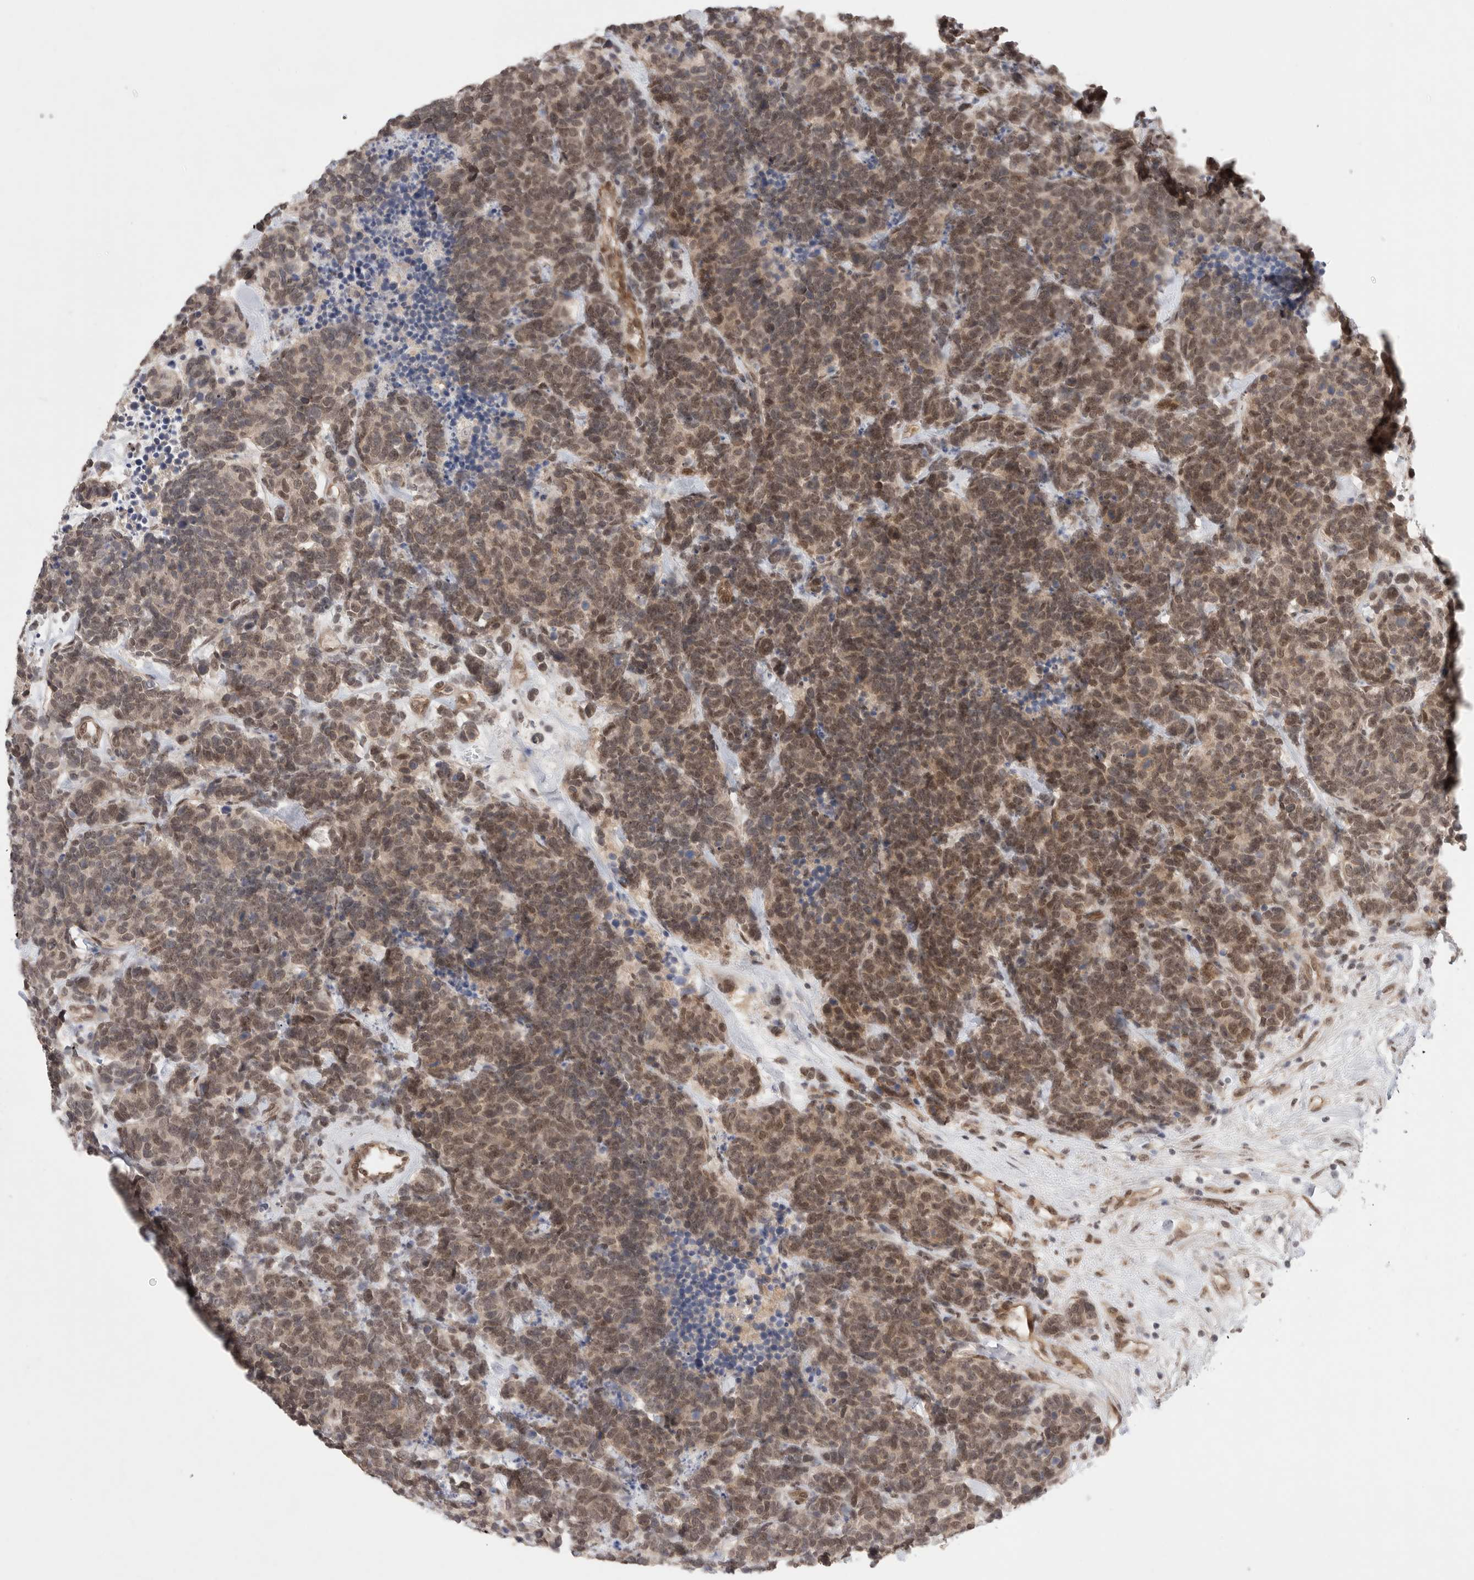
{"staining": {"intensity": "moderate", "quantity": ">75%", "location": "cytoplasmic/membranous,nuclear"}, "tissue": "carcinoid", "cell_type": "Tumor cells", "image_type": "cancer", "snomed": [{"axis": "morphology", "description": "Carcinoma, NOS"}, {"axis": "morphology", "description": "Carcinoid, malignant, NOS"}, {"axis": "topography", "description": "Urinary bladder"}], "caption": "Tumor cells reveal medium levels of moderate cytoplasmic/membranous and nuclear expression in approximately >75% of cells in human carcinoma. (Brightfield microscopy of DAB IHC at high magnification).", "gene": "LEMD3", "patient": {"sex": "male", "age": 57}}